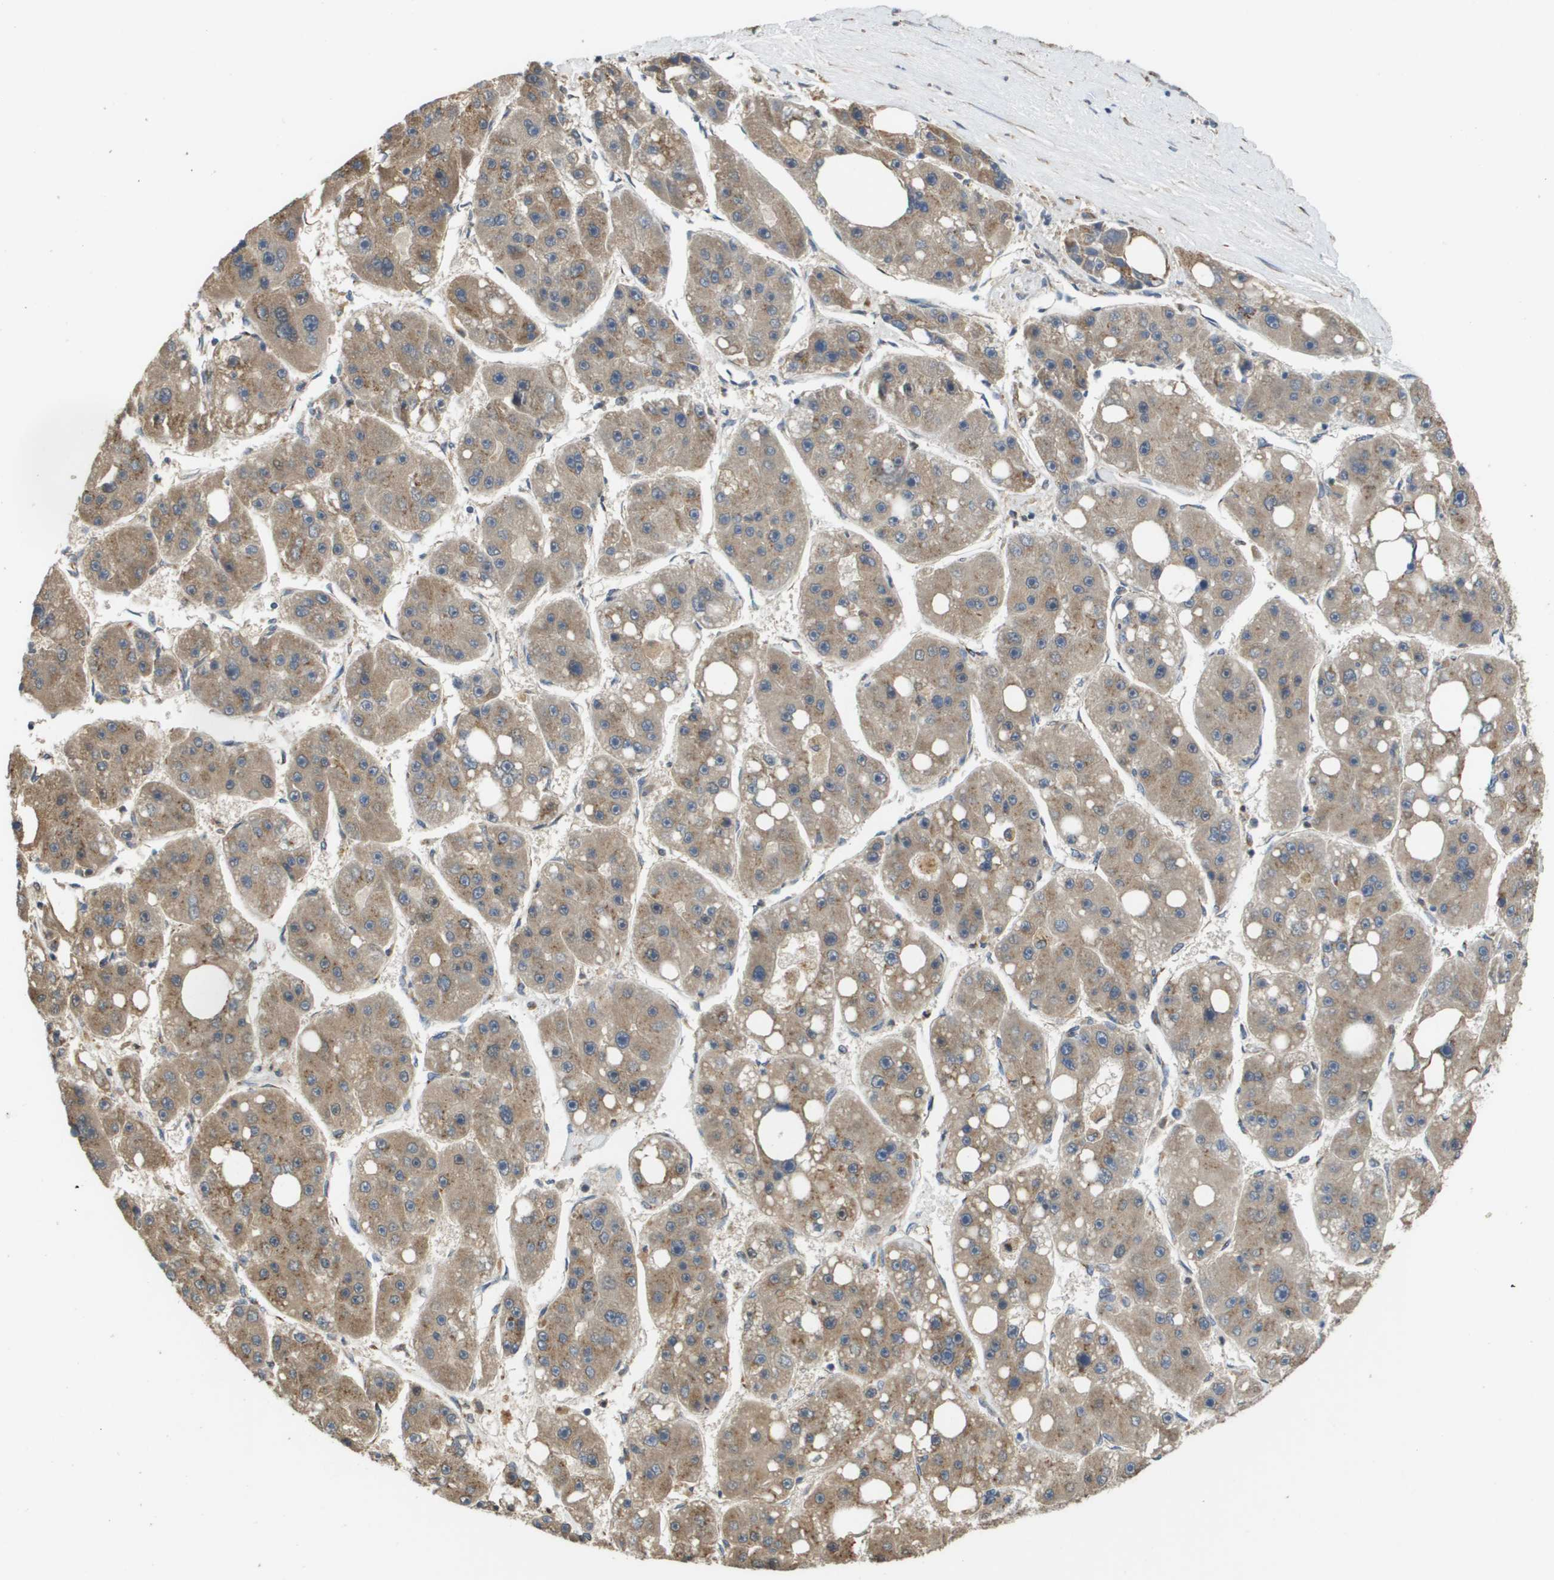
{"staining": {"intensity": "moderate", "quantity": ">75%", "location": "cytoplasmic/membranous"}, "tissue": "liver cancer", "cell_type": "Tumor cells", "image_type": "cancer", "snomed": [{"axis": "morphology", "description": "Carcinoma, Hepatocellular, NOS"}, {"axis": "topography", "description": "Liver"}], "caption": "About >75% of tumor cells in liver hepatocellular carcinoma demonstrate moderate cytoplasmic/membranous protein staining as visualized by brown immunohistochemical staining.", "gene": "PCK1", "patient": {"sex": "female", "age": 61}}